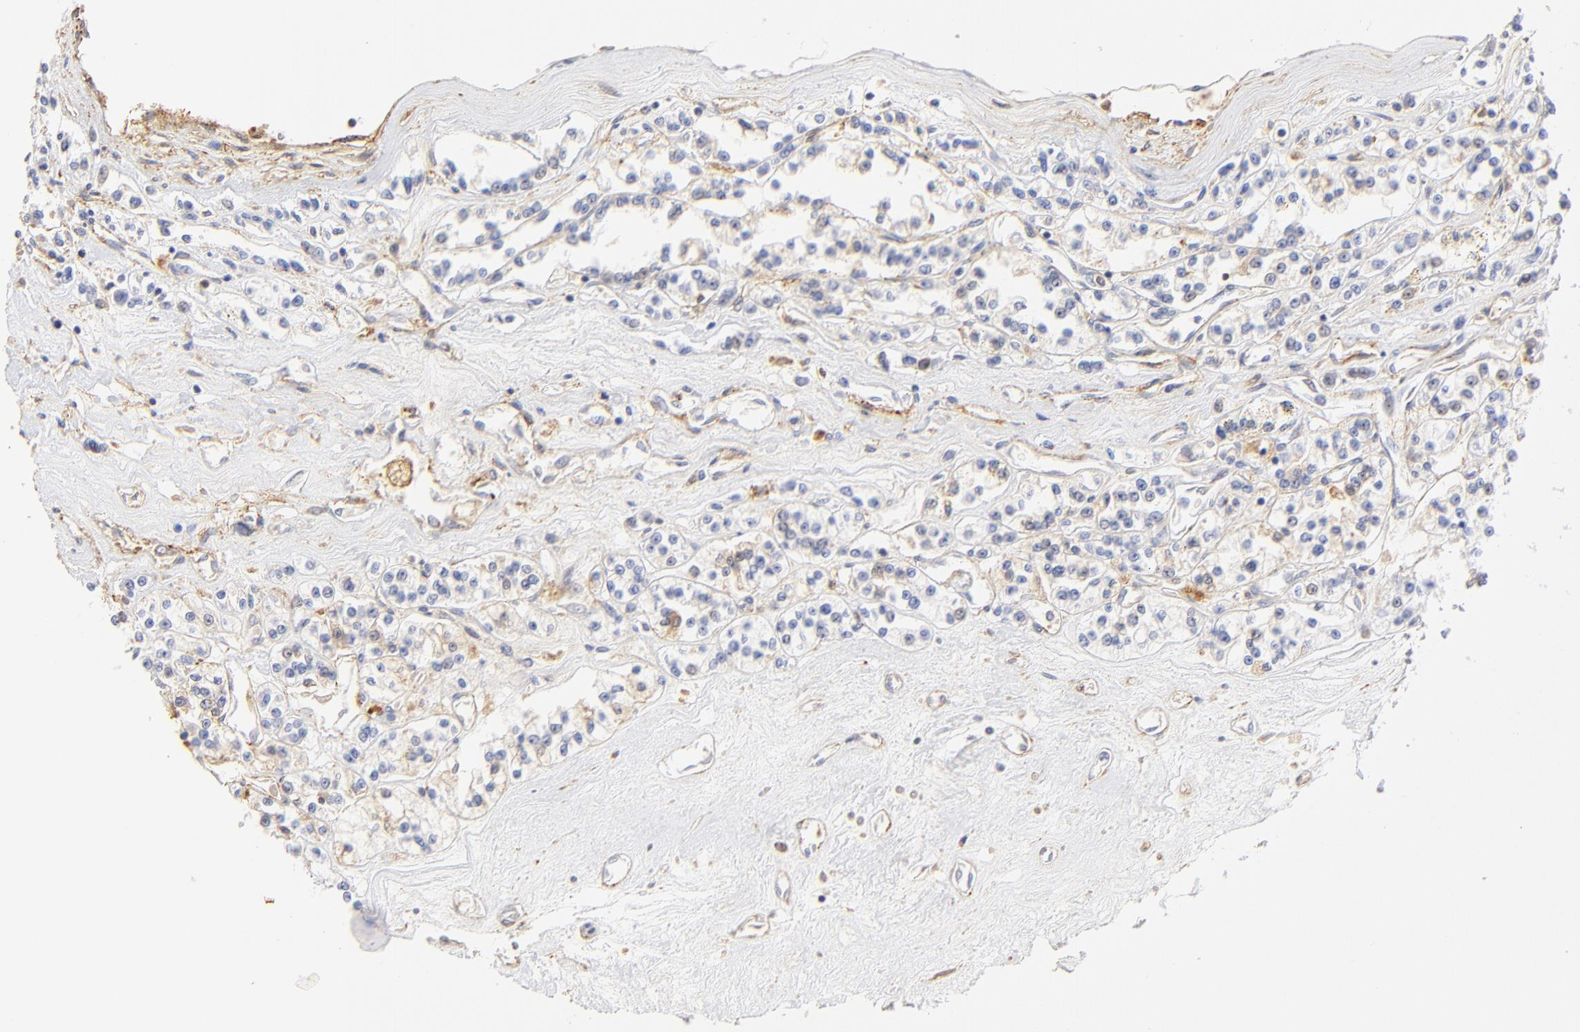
{"staining": {"intensity": "weak", "quantity": "25%-75%", "location": "cytoplasmic/membranous"}, "tissue": "renal cancer", "cell_type": "Tumor cells", "image_type": "cancer", "snomed": [{"axis": "morphology", "description": "Adenocarcinoma, NOS"}, {"axis": "topography", "description": "Kidney"}], "caption": "Immunohistochemistry staining of renal cancer (adenocarcinoma), which reveals low levels of weak cytoplasmic/membranous positivity in about 25%-75% of tumor cells indicating weak cytoplasmic/membranous protein positivity. The staining was performed using DAB (brown) for protein detection and nuclei were counterstained in hematoxylin (blue).", "gene": "MDGA2", "patient": {"sex": "female", "age": 76}}